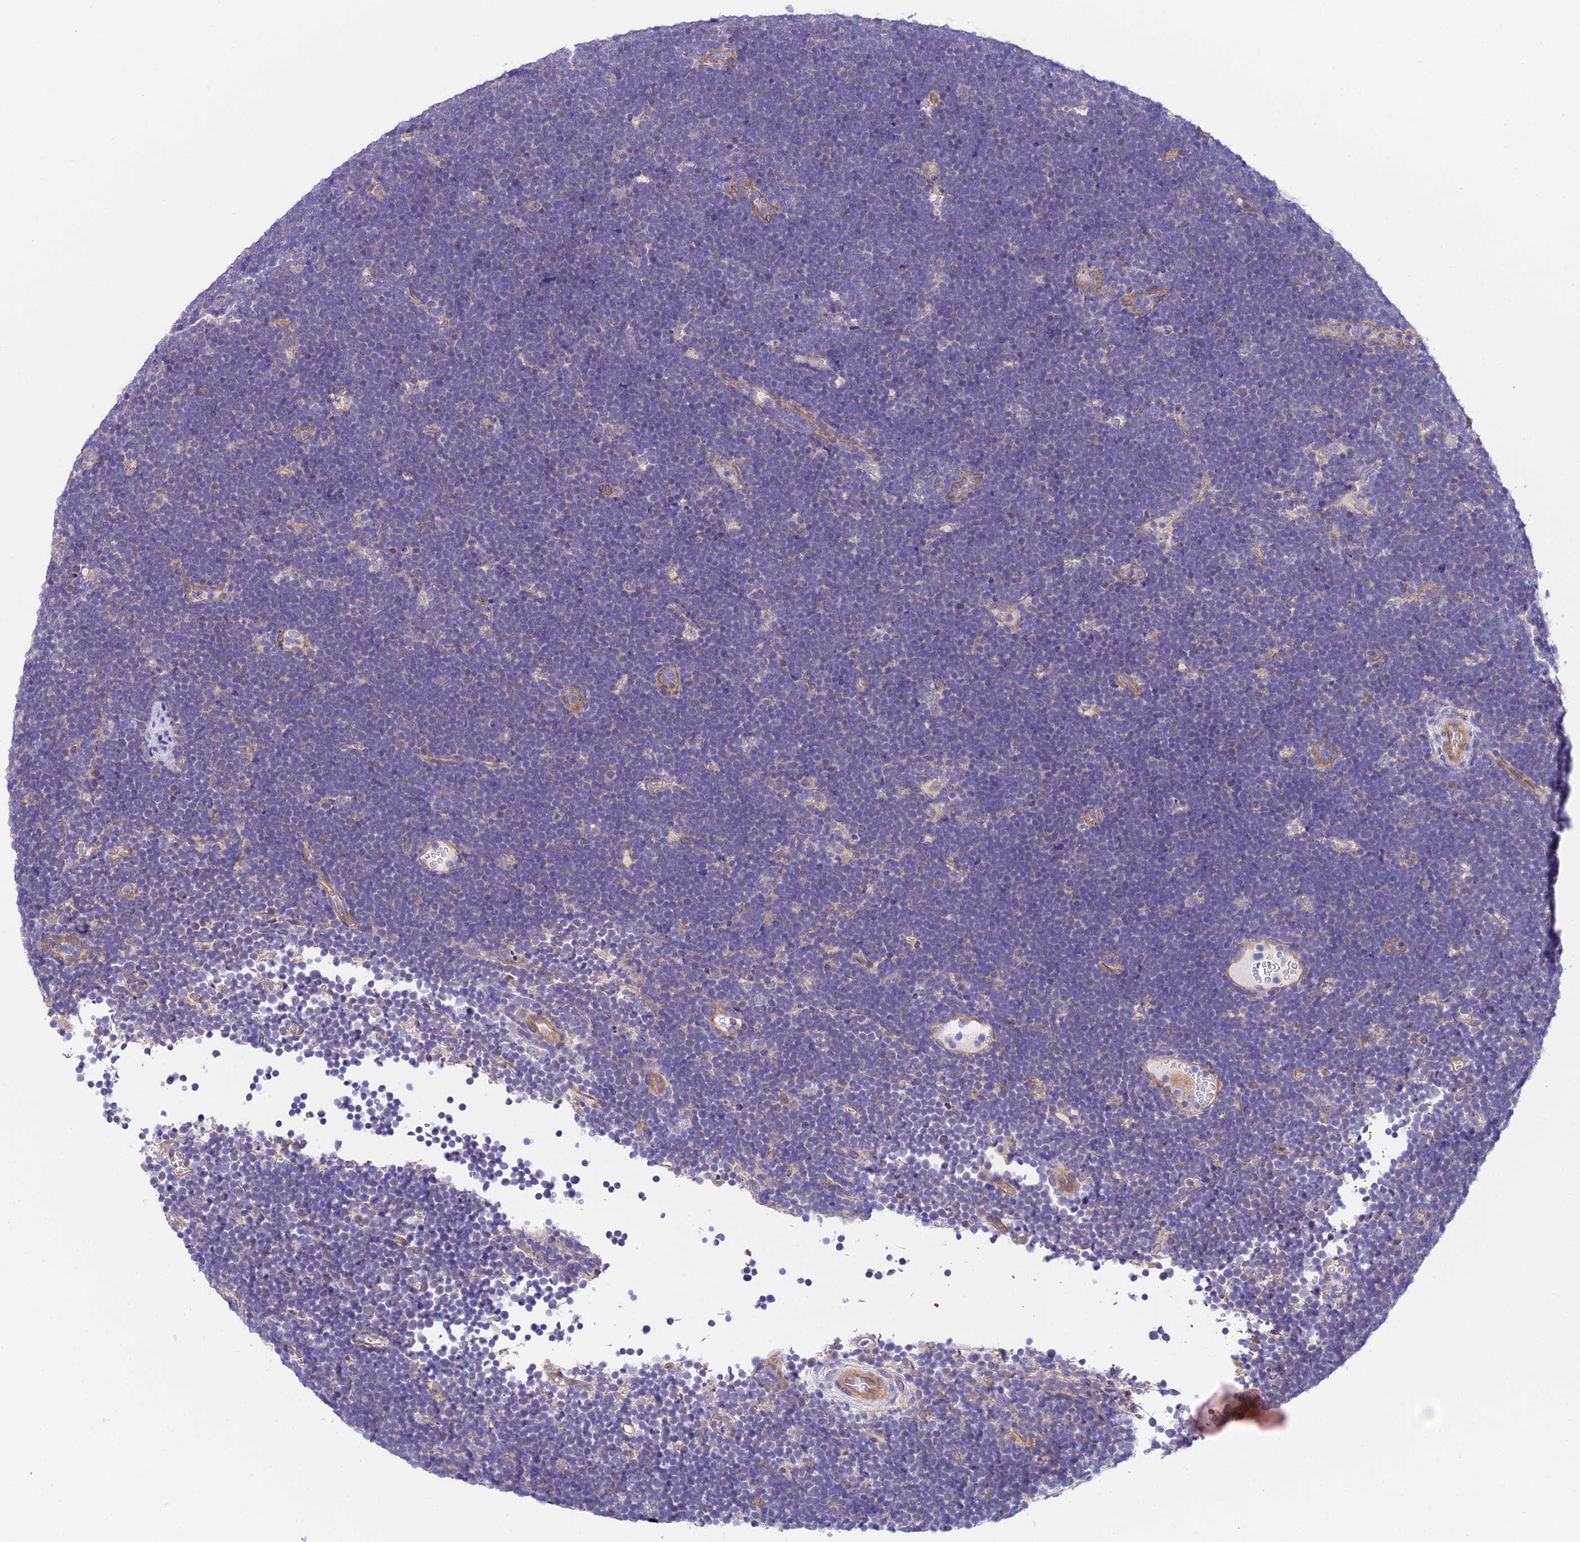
{"staining": {"intensity": "negative", "quantity": "none", "location": "none"}, "tissue": "lymphoma", "cell_type": "Tumor cells", "image_type": "cancer", "snomed": [{"axis": "morphology", "description": "Malignant lymphoma, non-Hodgkin's type, High grade"}, {"axis": "topography", "description": "Lymph node"}], "caption": "Tumor cells are negative for brown protein staining in high-grade malignant lymphoma, non-Hodgkin's type.", "gene": "QRFP", "patient": {"sex": "male", "age": 13}}